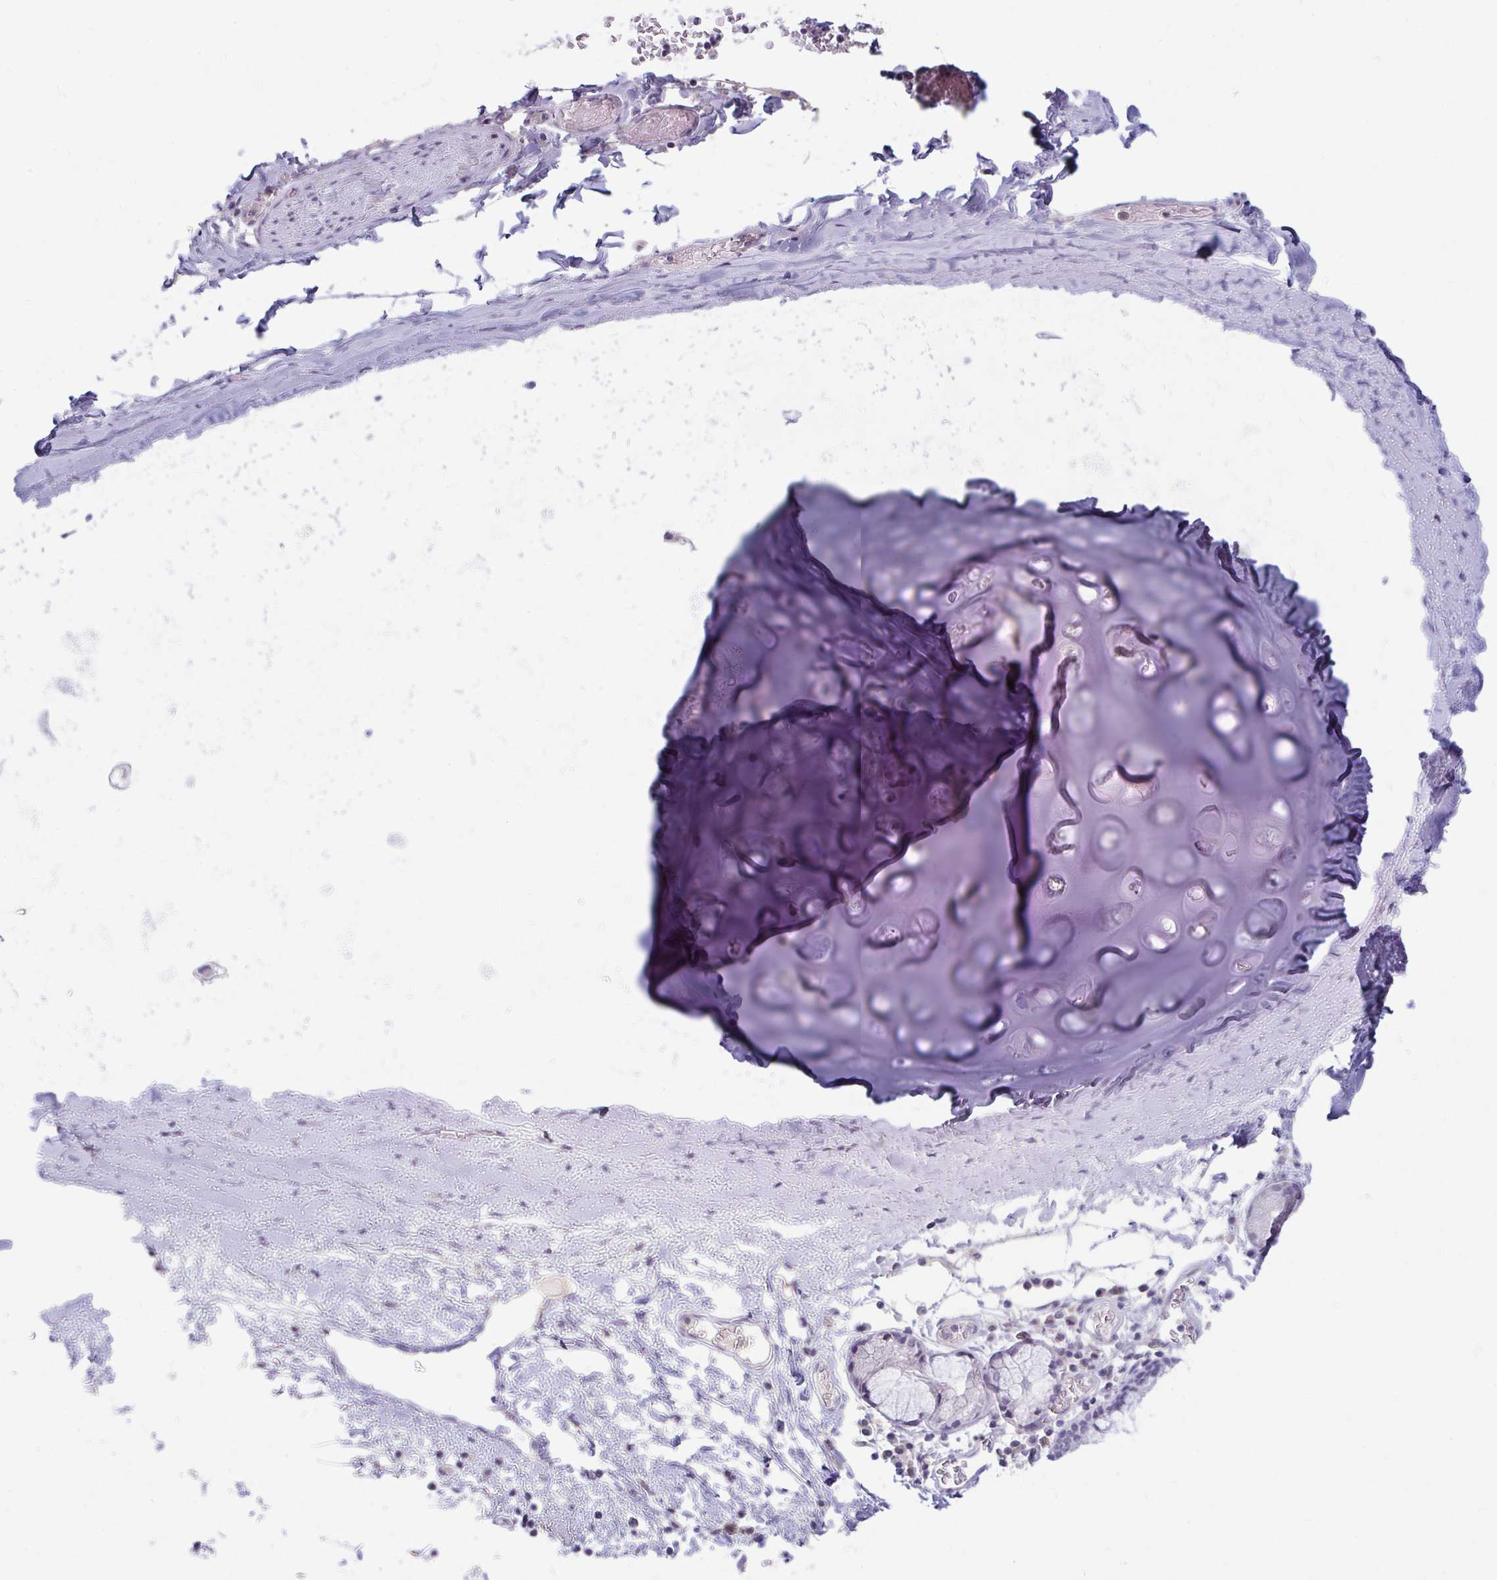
{"staining": {"intensity": "negative", "quantity": "none", "location": "none"}, "tissue": "soft tissue", "cell_type": "Chondrocytes", "image_type": "normal", "snomed": [{"axis": "morphology", "description": "Normal tissue, NOS"}, {"axis": "morphology", "description": "Degeneration, NOS"}, {"axis": "topography", "description": "Cartilage tissue"}, {"axis": "topography", "description": "Lung"}], "caption": "DAB (3,3'-diaminobenzidine) immunohistochemical staining of benign human soft tissue exhibits no significant staining in chondrocytes. The staining is performed using DAB brown chromogen with nuclei counter-stained in using hematoxylin.", "gene": "PPFIA4", "patient": {"sex": "female", "age": 61}}